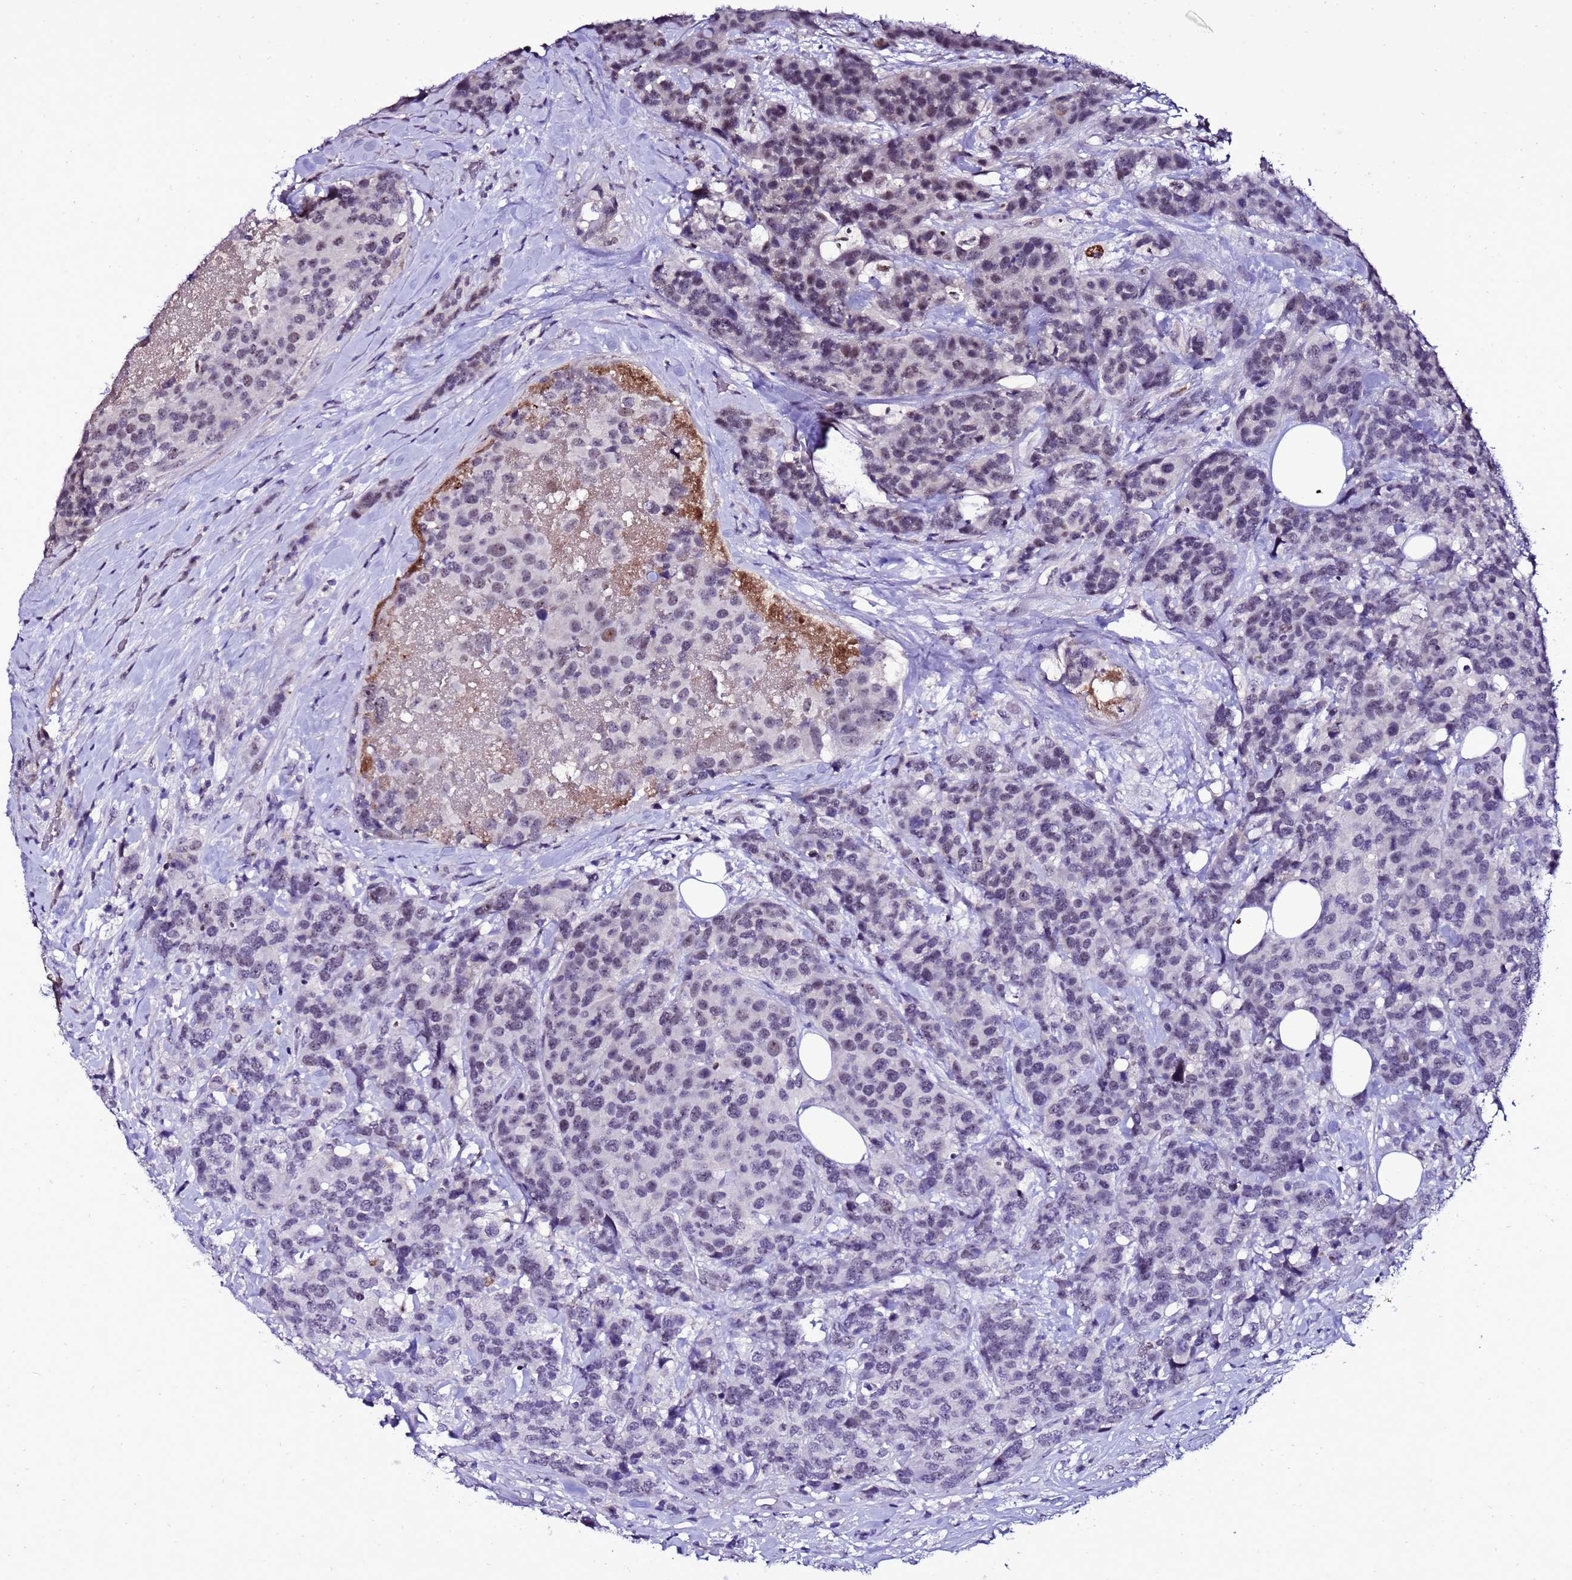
{"staining": {"intensity": "negative", "quantity": "none", "location": "none"}, "tissue": "breast cancer", "cell_type": "Tumor cells", "image_type": "cancer", "snomed": [{"axis": "morphology", "description": "Lobular carcinoma"}, {"axis": "topography", "description": "Breast"}], "caption": "The photomicrograph exhibits no significant expression in tumor cells of breast cancer. The staining is performed using DAB brown chromogen with nuclei counter-stained in using hematoxylin.", "gene": "C19orf47", "patient": {"sex": "female", "age": 59}}